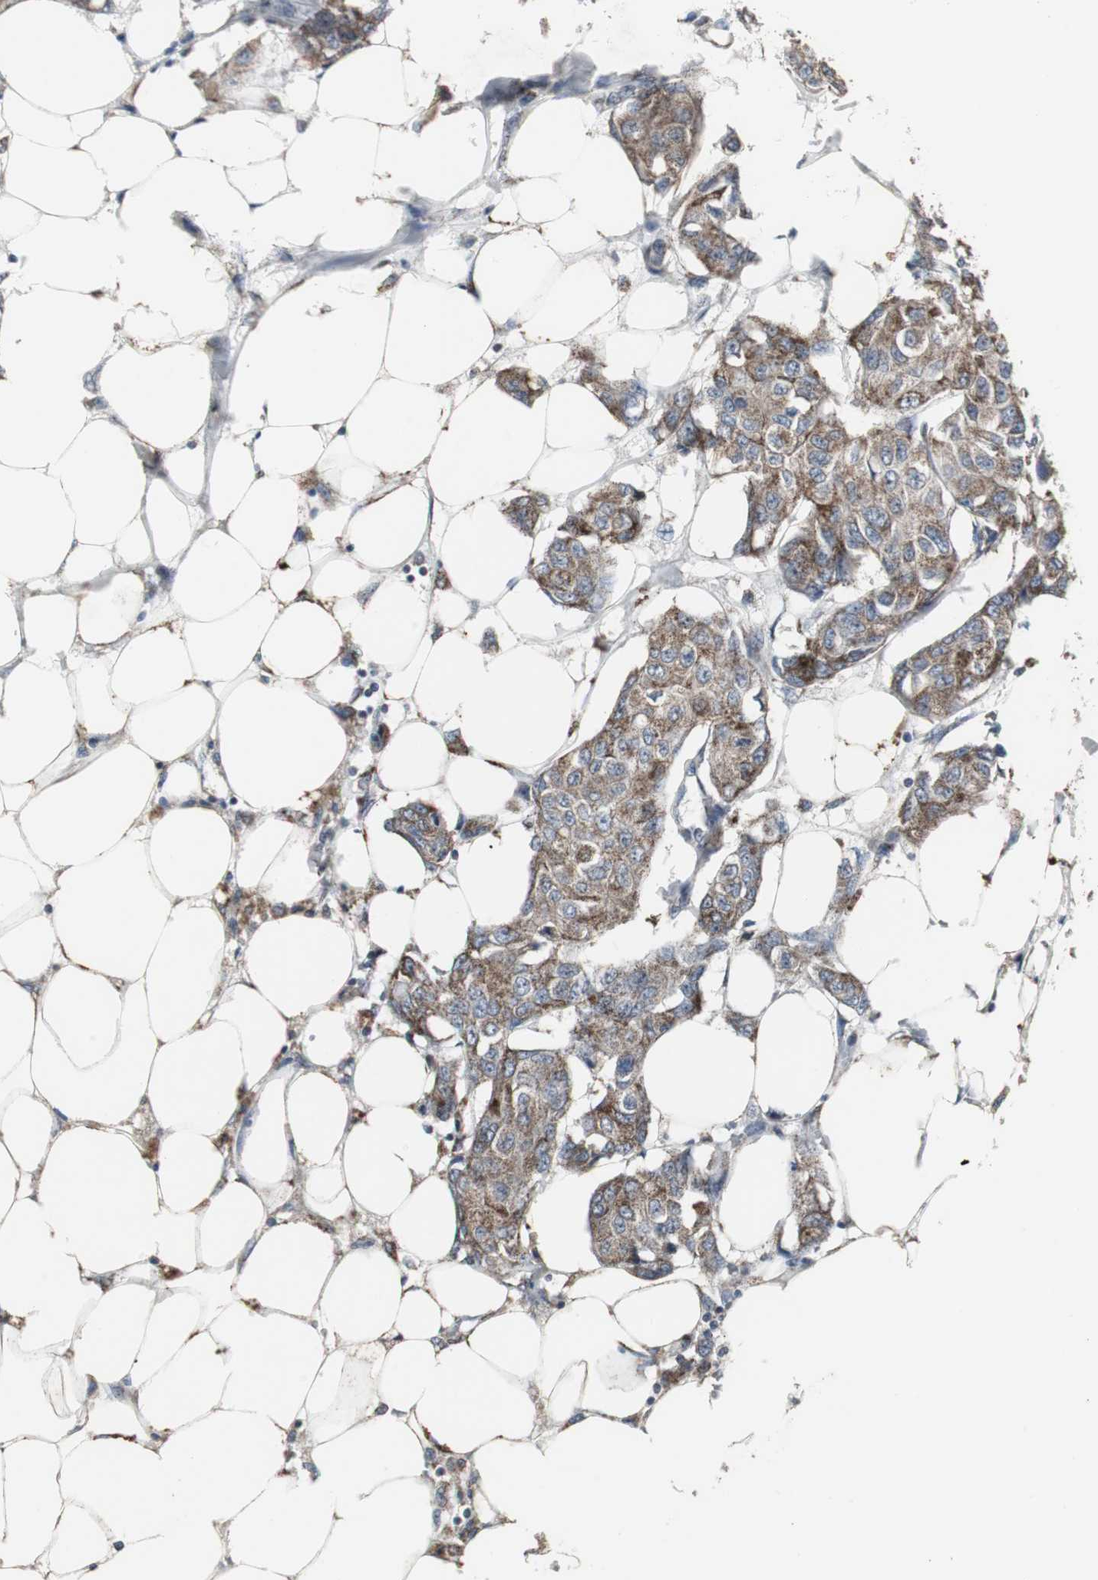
{"staining": {"intensity": "moderate", "quantity": ">75%", "location": "cytoplasmic/membranous"}, "tissue": "breast cancer", "cell_type": "Tumor cells", "image_type": "cancer", "snomed": [{"axis": "morphology", "description": "Duct carcinoma"}, {"axis": "topography", "description": "Breast"}], "caption": "An immunohistochemistry (IHC) micrograph of neoplastic tissue is shown. Protein staining in brown highlights moderate cytoplasmic/membranous positivity in breast cancer (infiltrating ductal carcinoma) within tumor cells.", "gene": "ACAA1", "patient": {"sex": "female", "age": 80}}